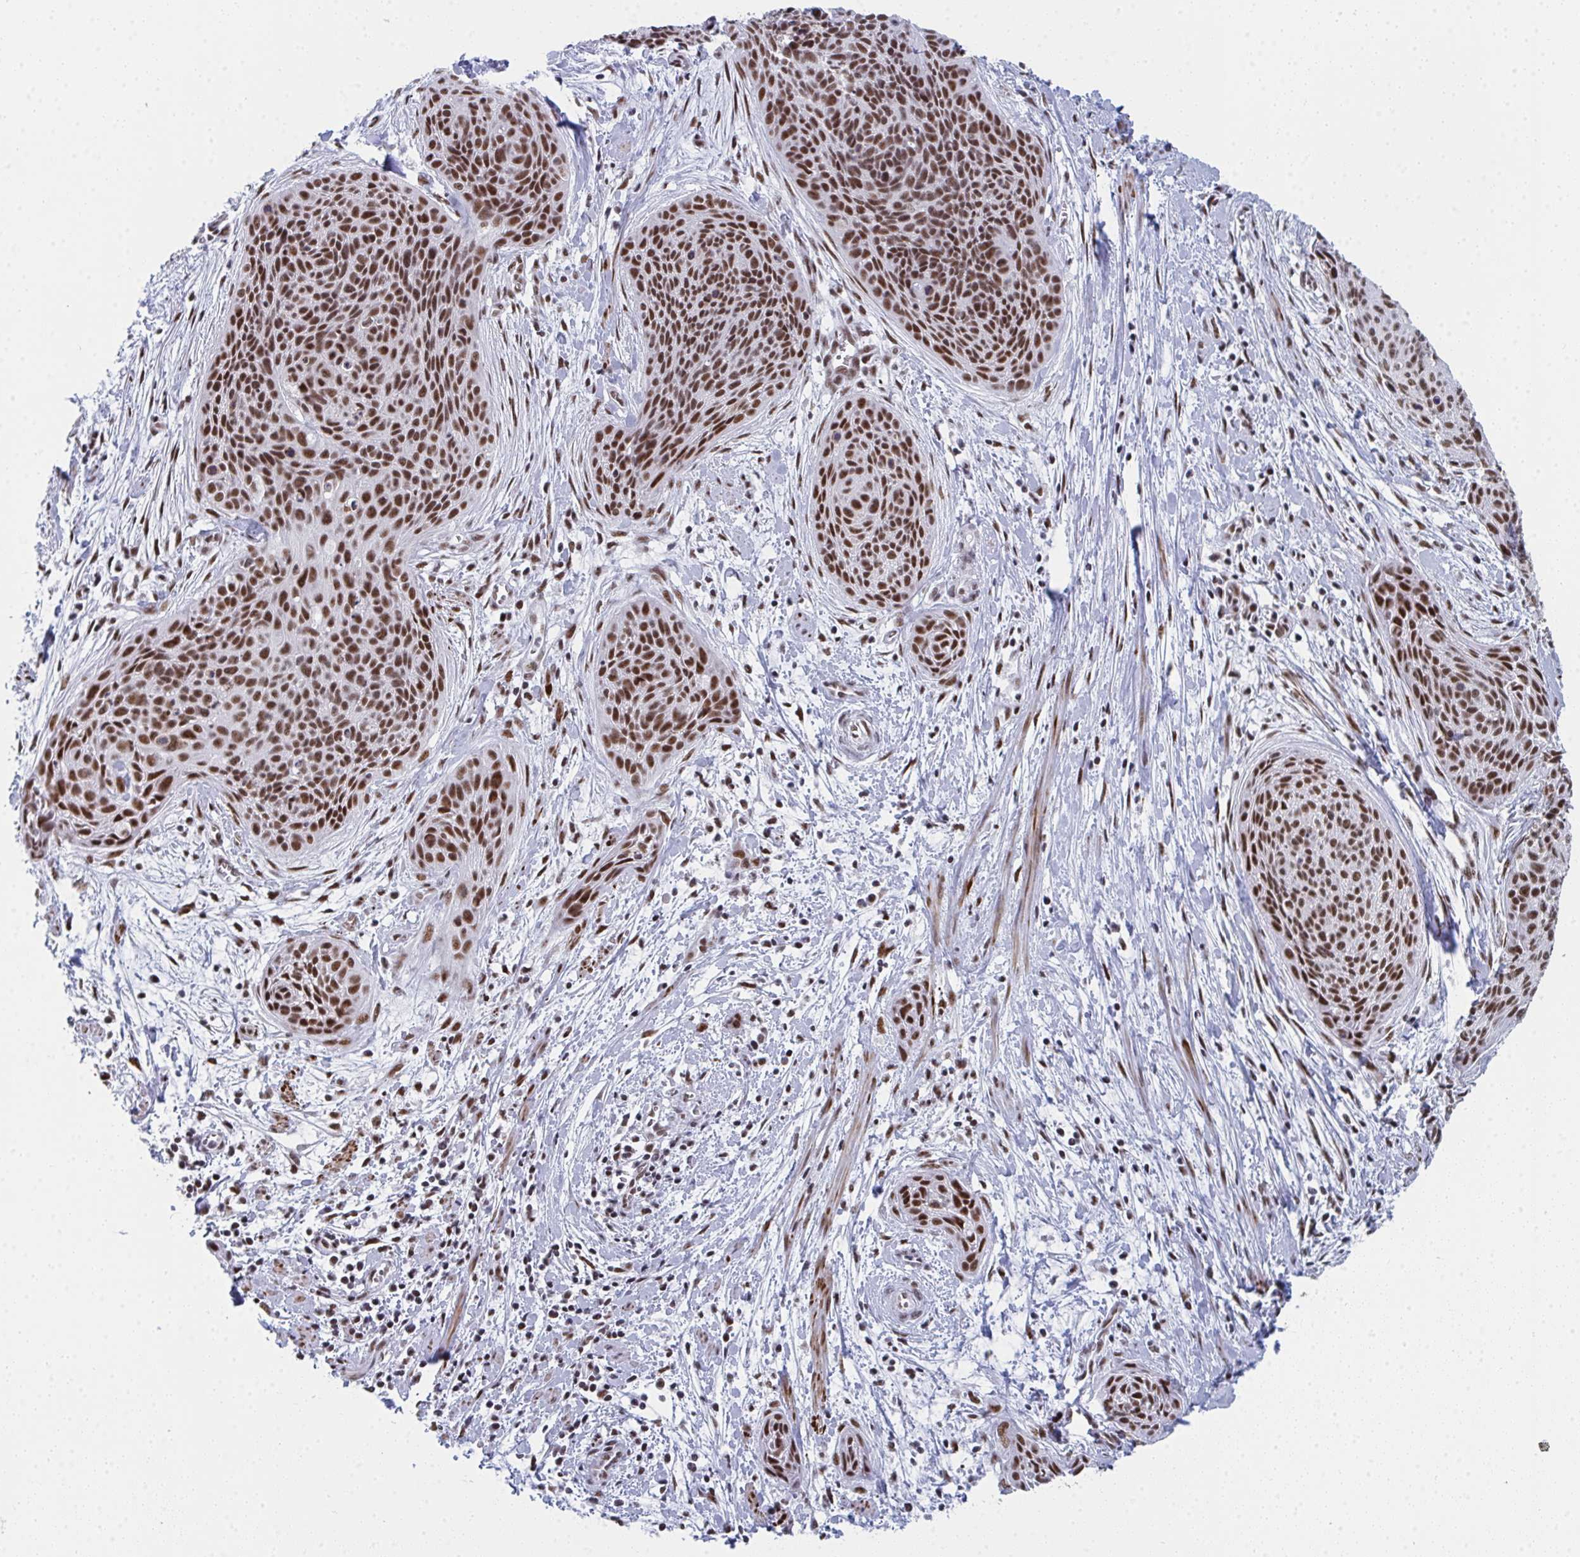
{"staining": {"intensity": "strong", "quantity": ">75%", "location": "nuclear"}, "tissue": "cervical cancer", "cell_type": "Tumor cells", "image_type": "cancer", "snomed": [{"axis": "morphology", "description": "Squamous cell carcinoma, NOS"}, {"axis": "topography", "description": "Cervix"}], "caption": "Immunohistochemical staining of cervical squamous cell carcinoma shows strong nuclear protein staining in approximately >75% of tumor cells.", "gene": "SNRNP70", "patient": {"sex": "female", "age": 55}}